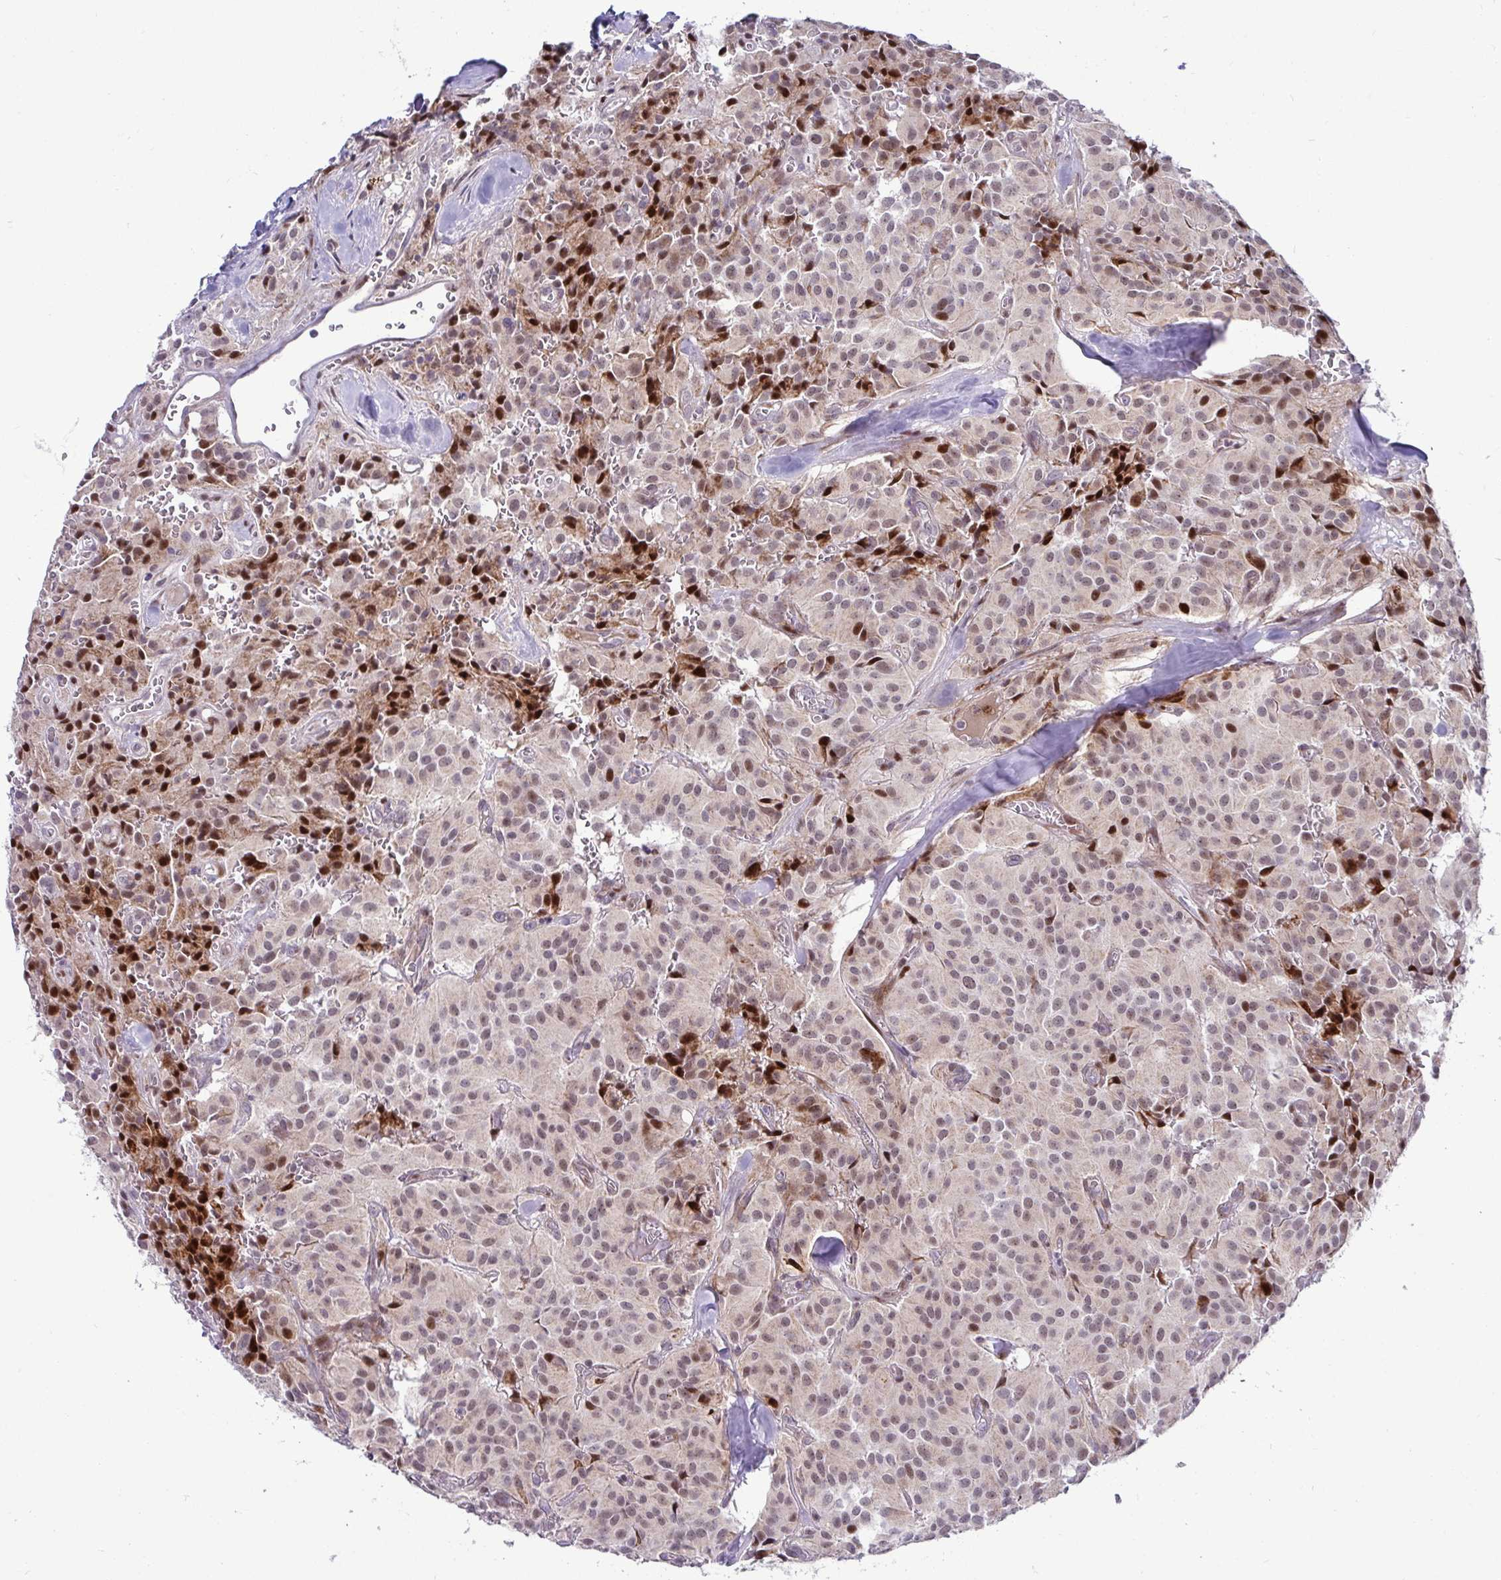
{"staining": {"intensity": "weak", "quantity": ">75%", "location": "cytoplasmic/membranous,nuclear"}, "tissue": "glioma", "cell_type": "Tumor cells", "image_type": "cancer", "snomed": [{"axis": "morphology", "description": "Glioma, malignant, Low grade"}, {"axis": "topography", "description": "Brain"}], "caption": "Brown immunohistochemical staining in glioma exhibits weak cytoplasmic/membranous and nuclear expression in about >75% of tumor cells.", "gene": "DZIP1", "patient": {"sex": "male", "age": 42}}